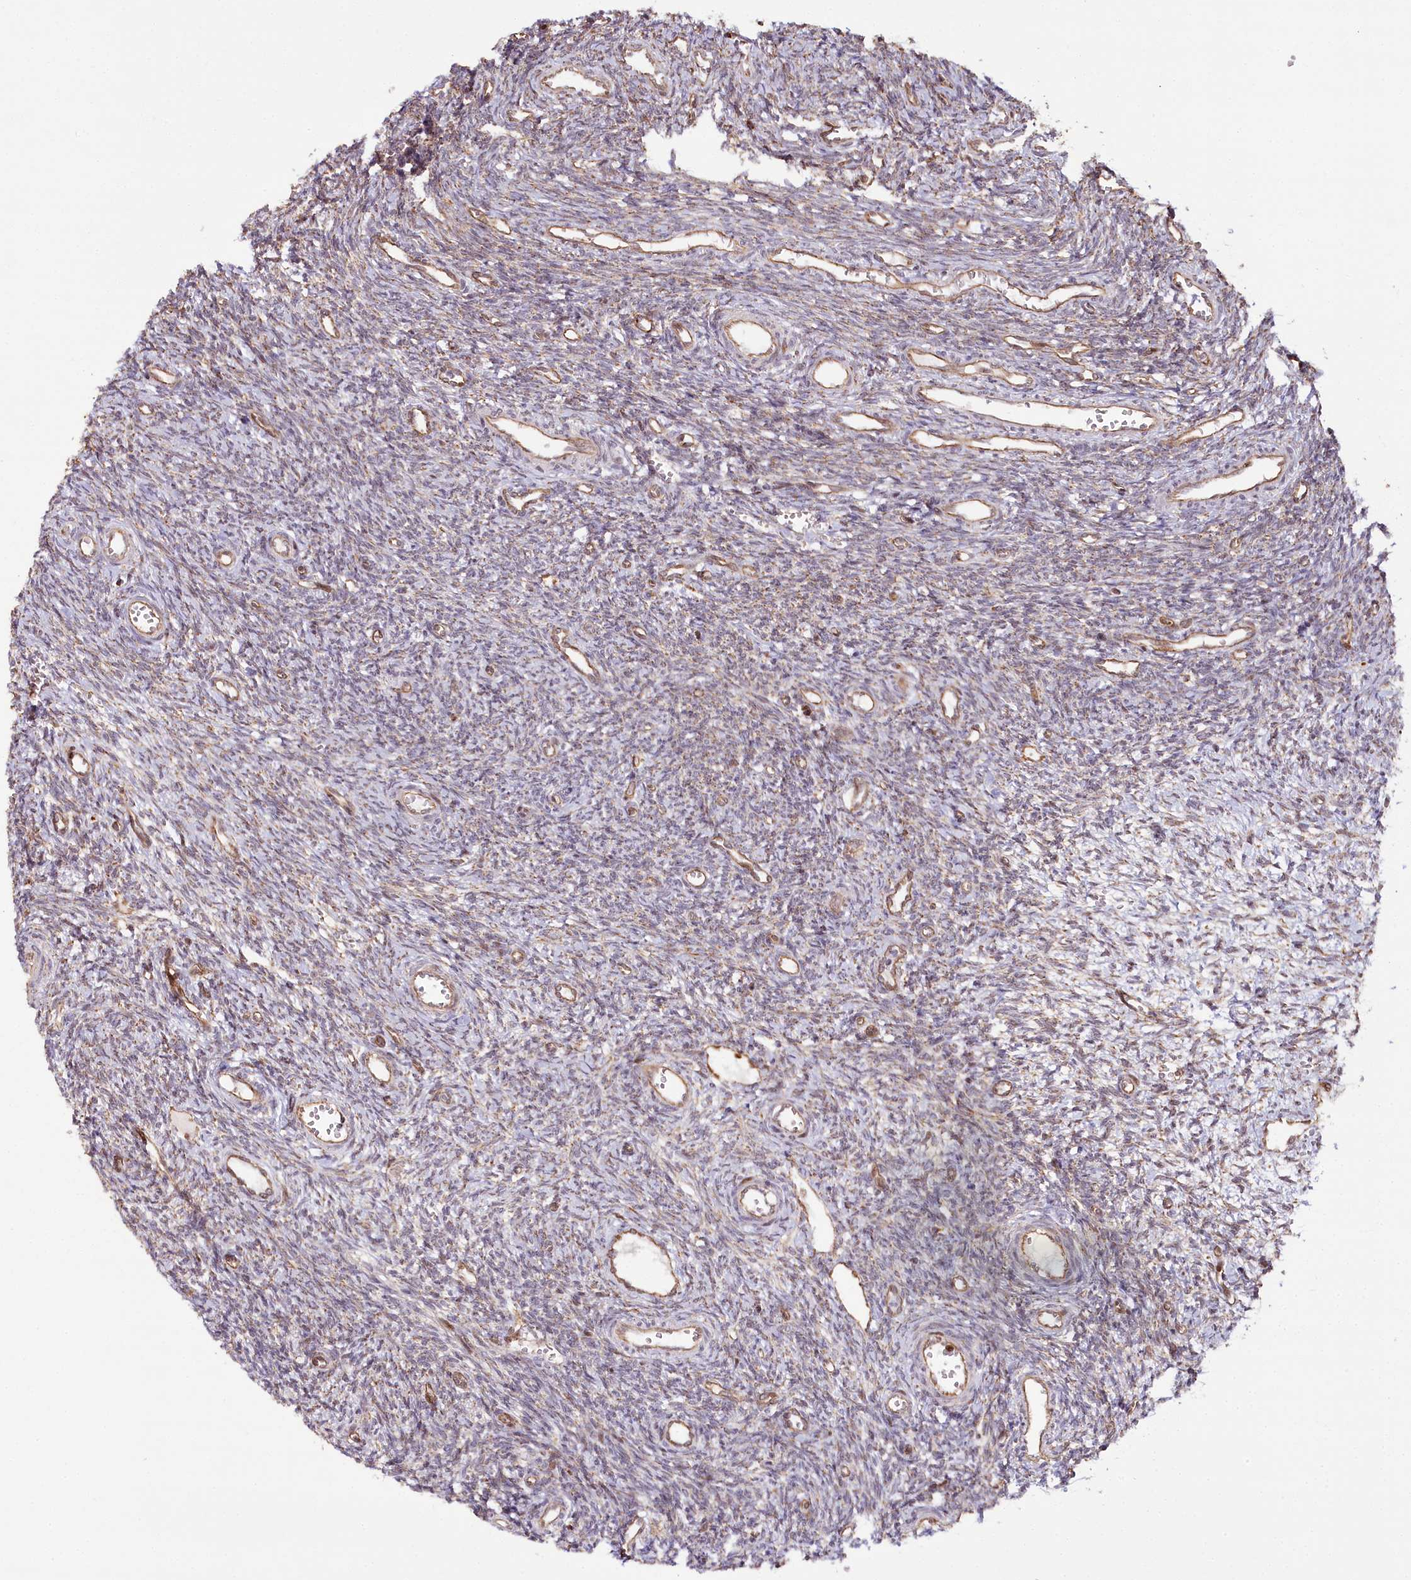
{"staining": {"intensity": "negative", "quantity": "none", "location": "none"}, "tissue": "ovary", "cell_type": "Ovarian stroma cells", "image_type": "normal", "snomed": [{"axis": "morphology", "description": "Normal tissue, NOS"}, {"axis": "topography", "description": "Ovary"}], "caption": "Immunohistochemistry (IHC) photomicrograph of benign human ovary stained for a protein (brown), which displays no expression in ovarian stroma cells.", "gene": "COPG1", "patient": {"sex": "female", "age": 39}}